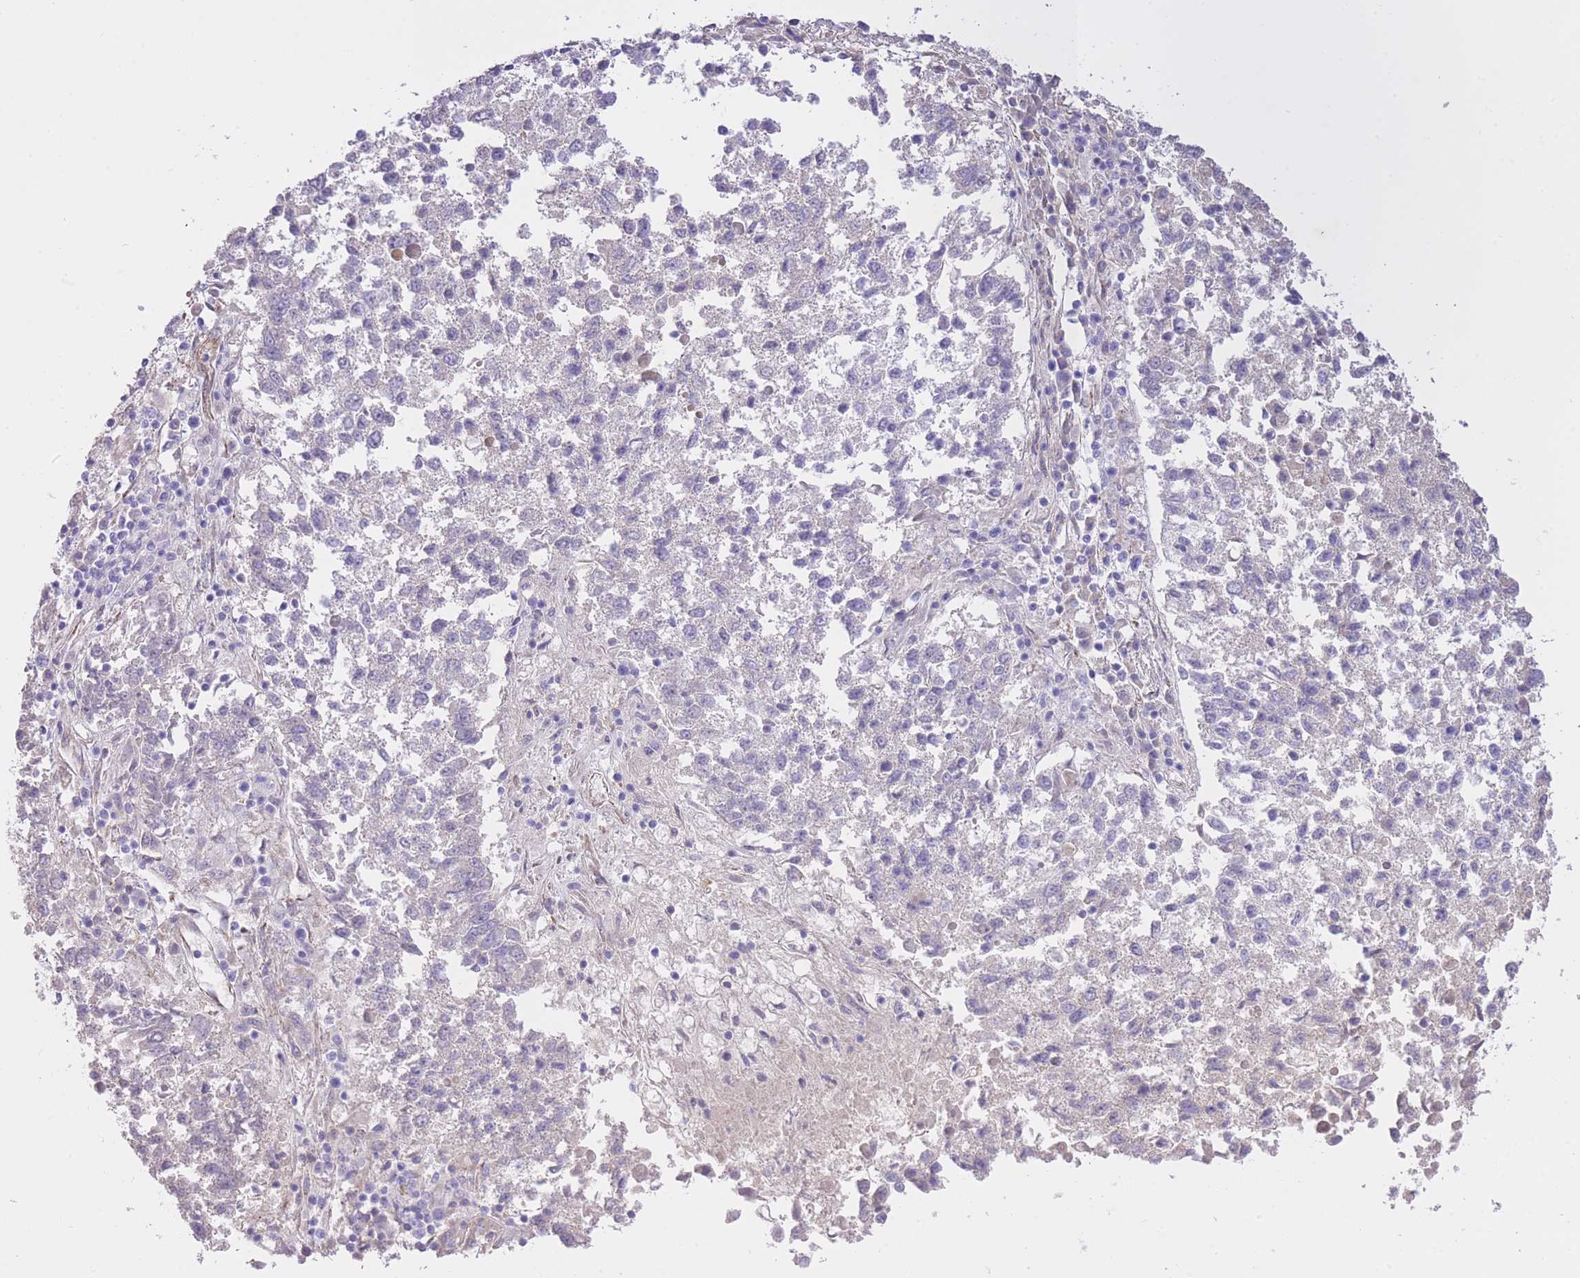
{"staining": {"intensity": "negative", "quantity": "none", "location": "none"}, "tissue": "lung cancer", "cell_type": "Tumor cells", "image_type": "cancer", "snomed": [{"axis": "morphology", "description": "Squamous cell carcinoma, NOS"}, {"axis": "topography", "description": "Lung"}], "caption": "Micrograph shows no protein staining in tumor cells of lung squamous cell carcinoma tissue.", "gene": "PGM1", "patient": {"sex": "male", "age": 73}}